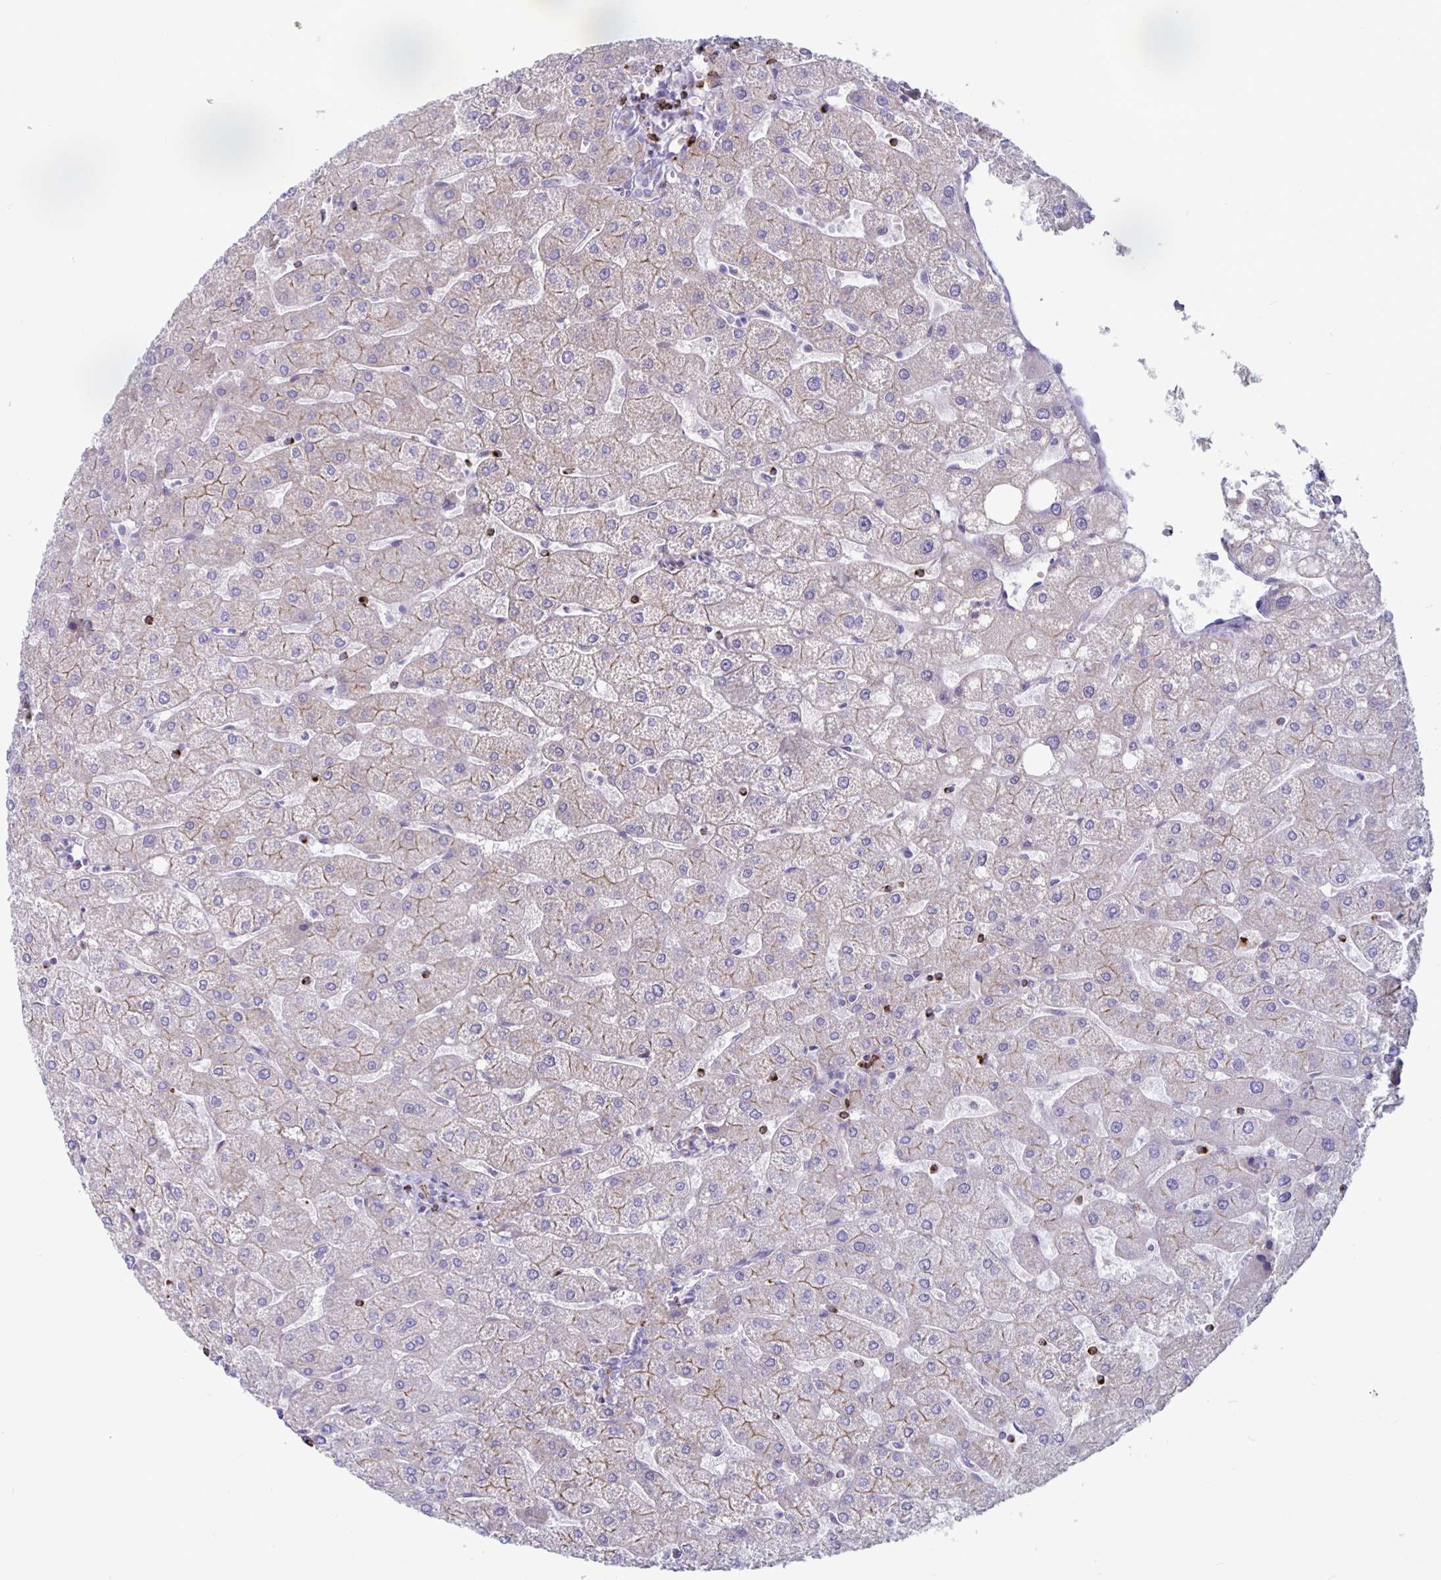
{"staining": {"intensity": "weak", "quantity": "<25%", "location": "cytoplasmic/membranous"}, "tissue": "liver", "cell_type": "Cholangiocytes", "image_type": "normal", "snomed": [{"axis": "morphology", "description": "Normal tissue, NOS"}, {"axis": "topography", "description": "Liver"}], "caption": "Immunohistochemistry (IHC) of normal liver displays no expression in cholangiocytes.", "gene": "GZMK", "patient": {"sex": "male", "age": 67}}